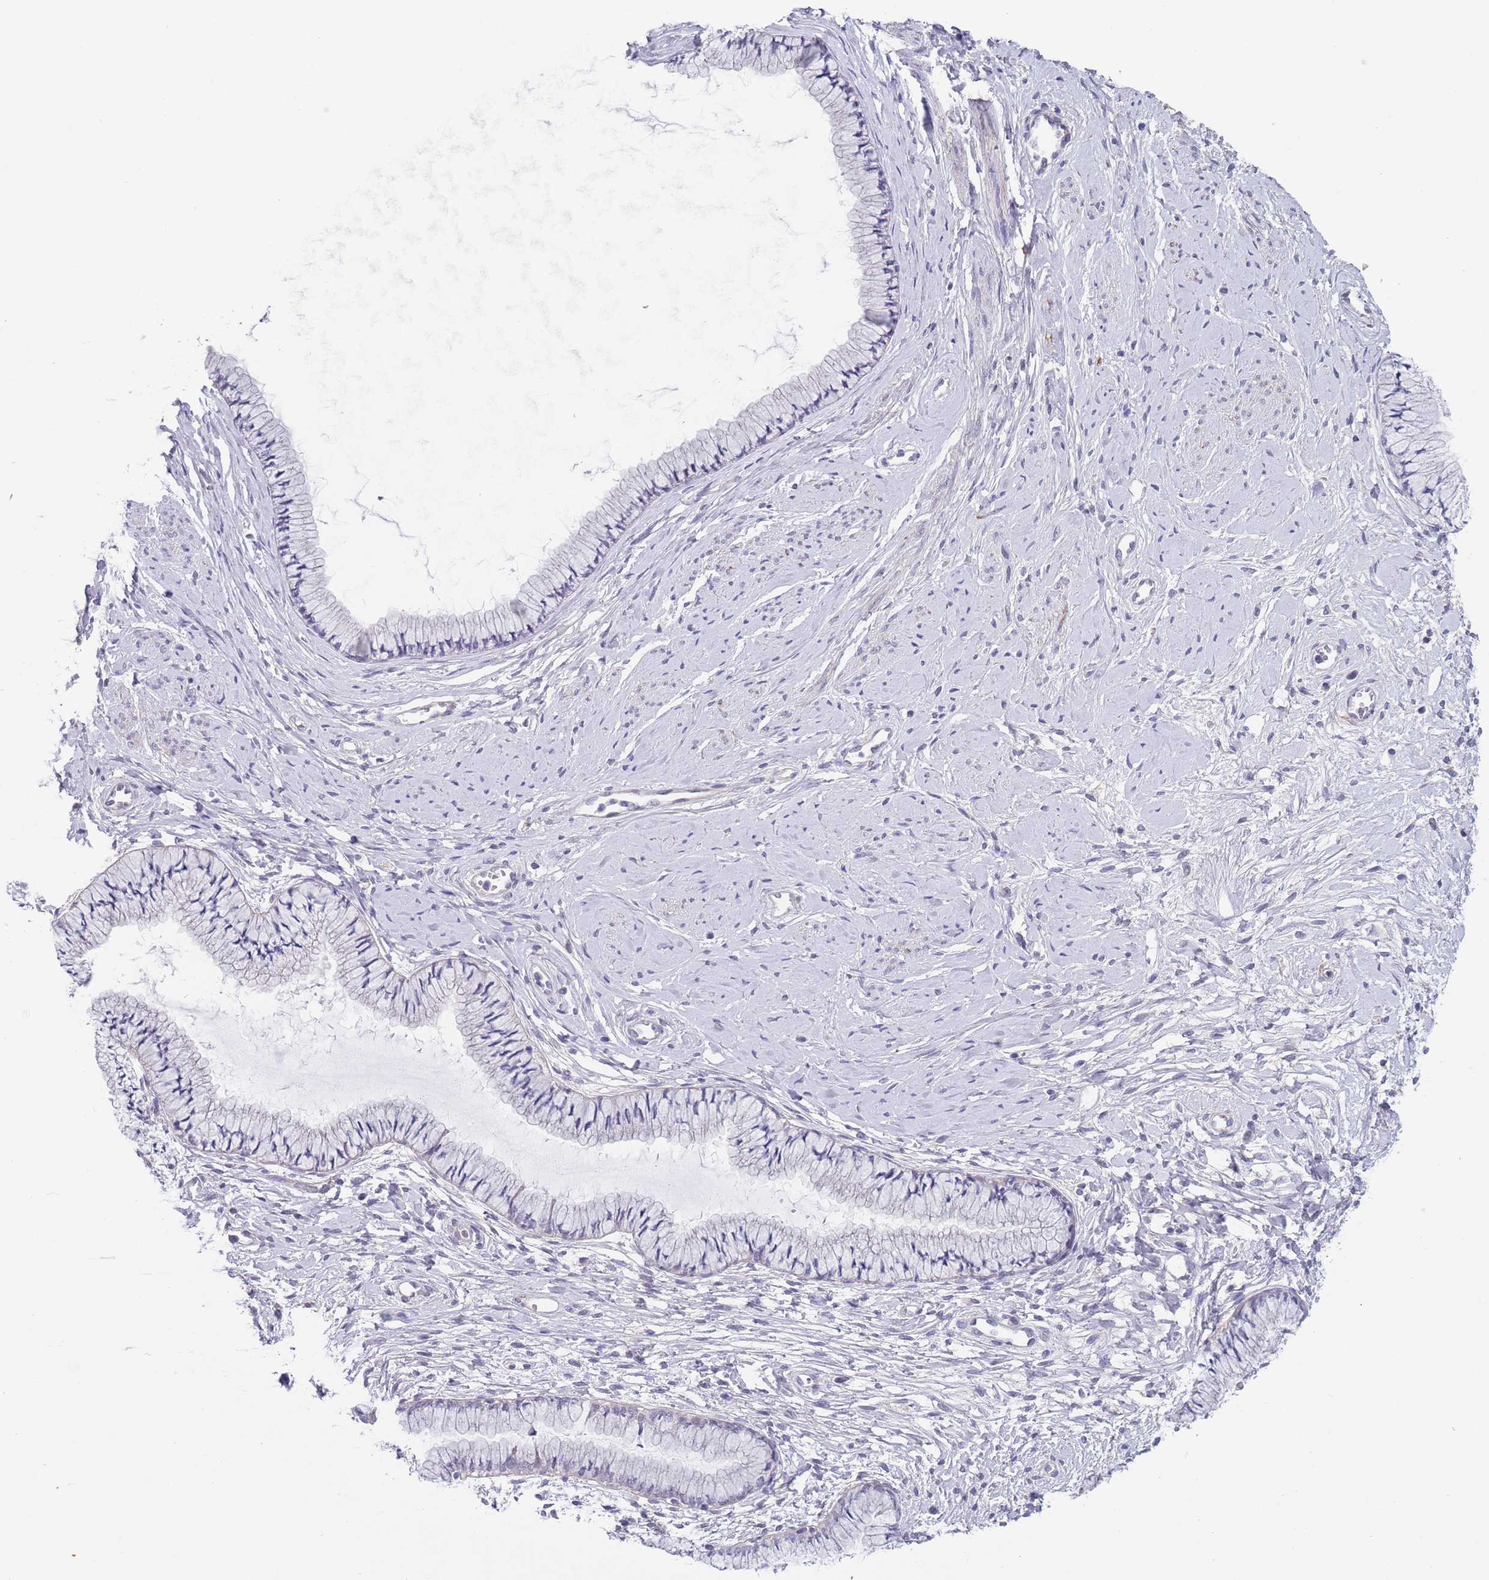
{"staining": {"intensity": "negative", "quantity": "none", "location": "none"}, "tissue": "cervix", "cell_type": "Glandular cells", "image_type": "normal", "snomed": [{"axis": "morphology", "description": "Normal tissue, NOS"}, {"axis": "topography", "description": "Cervix"}], "caption": "This is an IHC photomicrograph of unremarkable human cervix. There is no positivity in glandular cells.", "gene": "RNF169", "patient": {"sex": "female", "age": 42}}